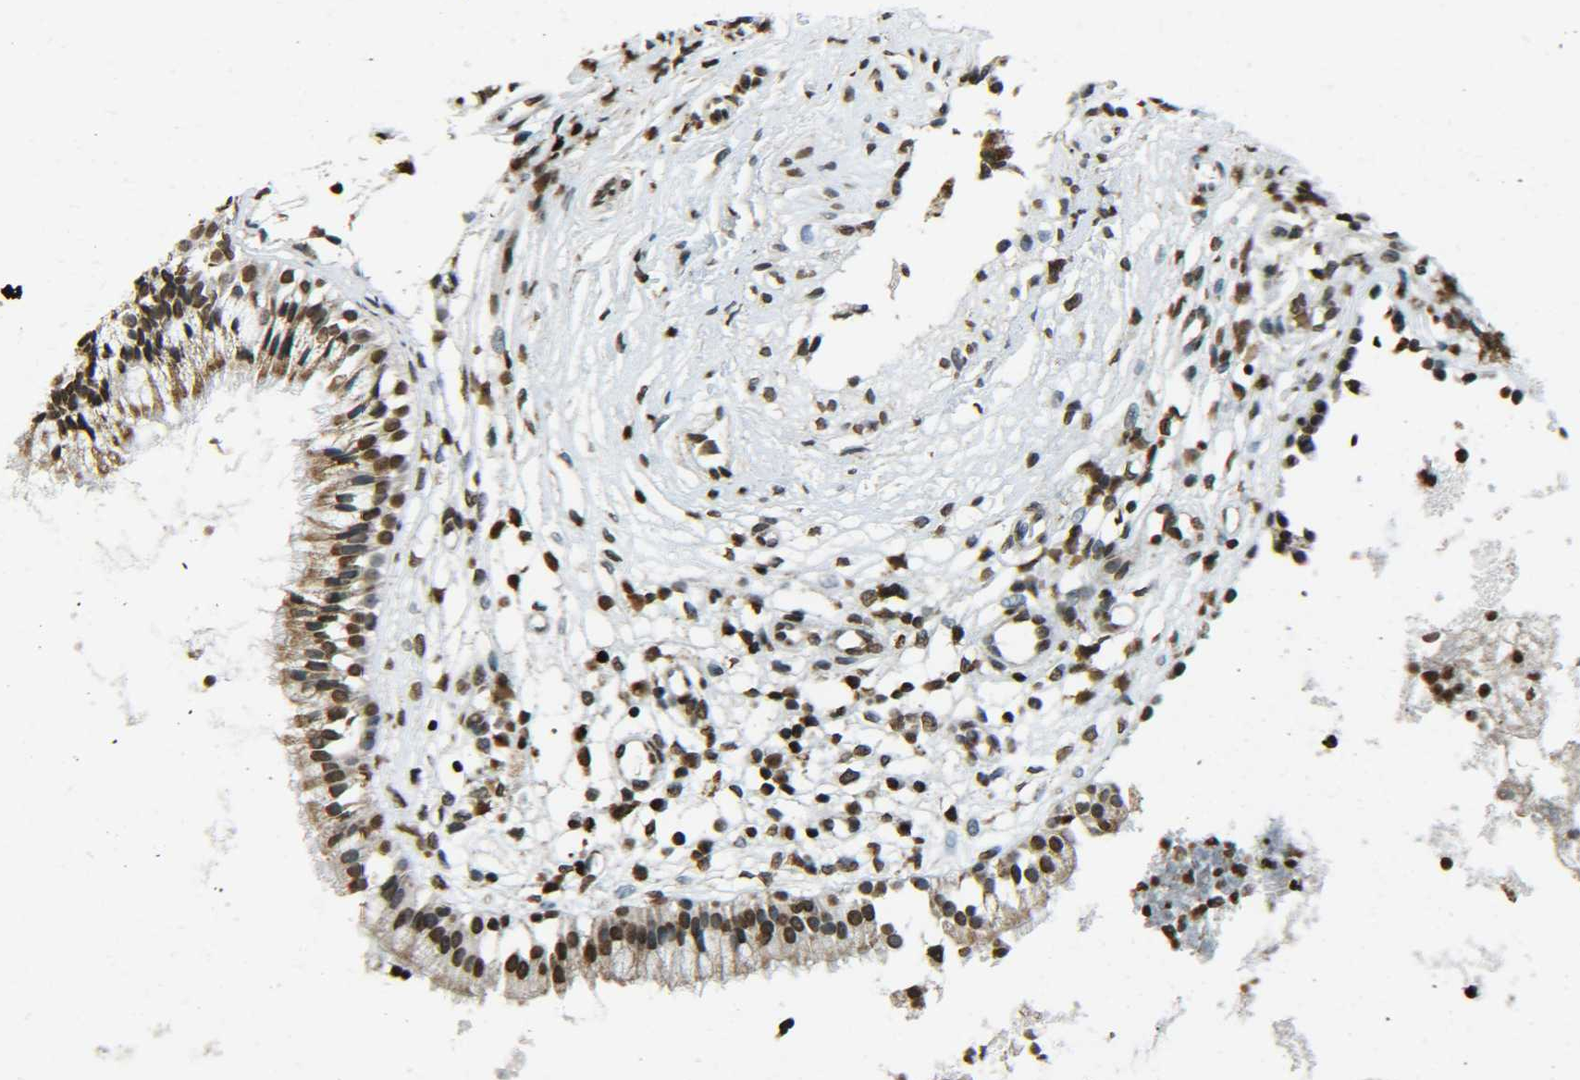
{"staining": {"intensity": "strong", "quantity": "25%-75%", "location": "cytoplasmic/membranous,nuclear"}, "tissue": "nasopharynx", "cell_type": "Respiratory epithelial cells", "image_type": "normal", "snomed": [{"axis": "morphology", "description": "Normal tissue, NOS"}, {"axis": "topography", "description": "Nasopharynx"}], "caption": "Respiratory epithelial cells exhibit strong cytoplasmic/membranous,nuclear staining in approximately 25%-75% of cells in normal nasopharynx. Immunohistochemistry stains the protein of interest in brown and the nuclei are stained blue.", "gene": "NEUROG2", "patient": {"sex": "male", "age": 21}}